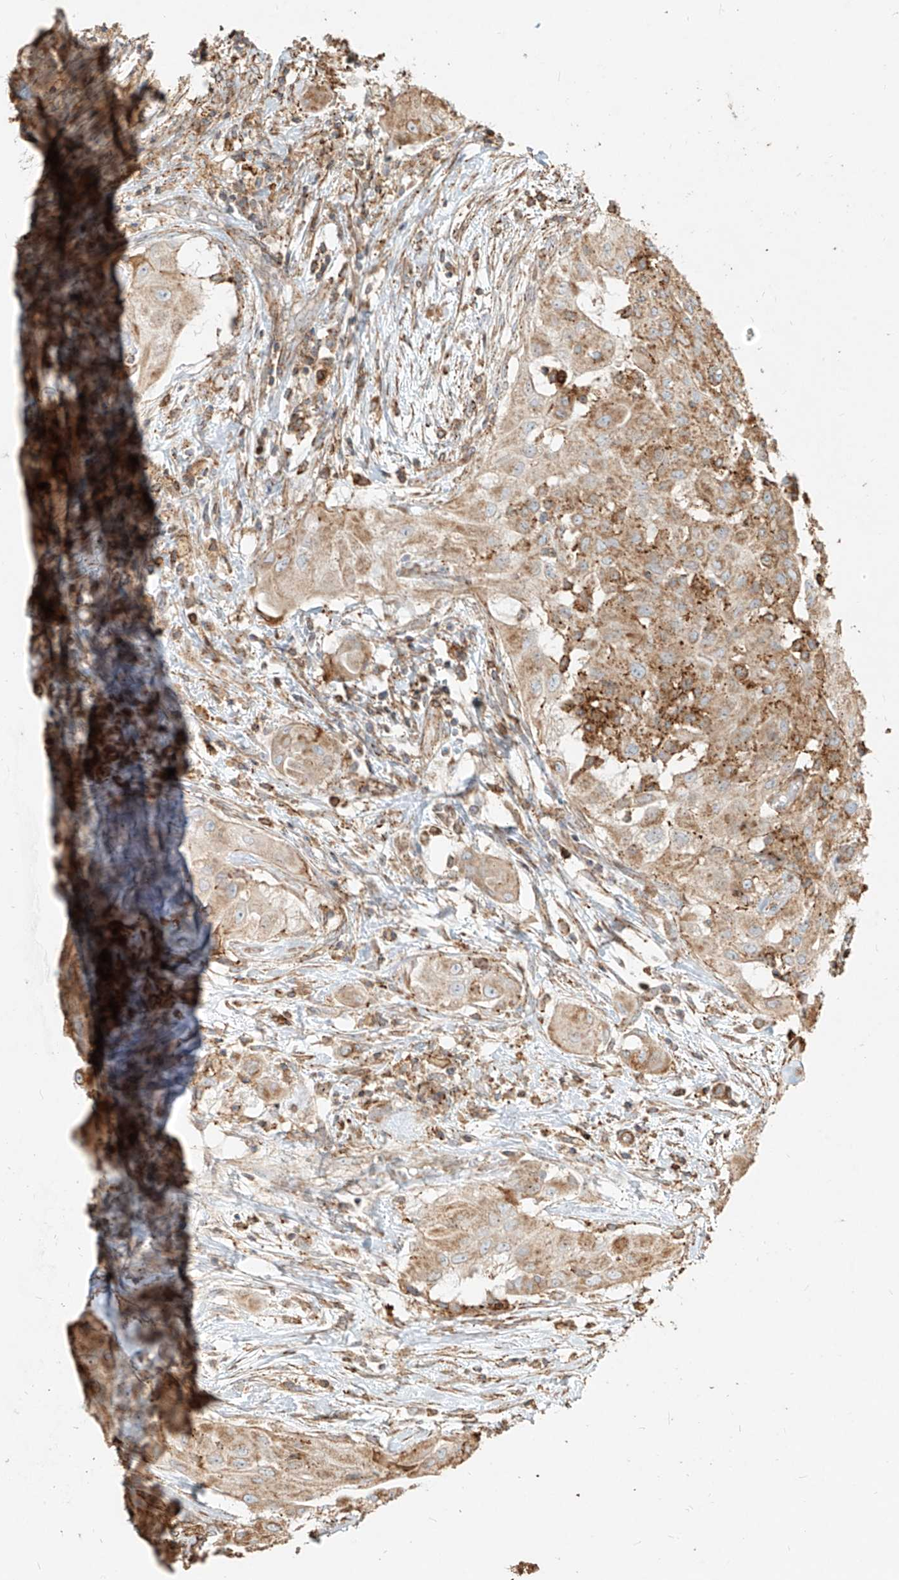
{"staining": {"intensity": "weak", "quantity": ">75%", "location": "cytoplasmic/membranous"}, "tissue": "thyroid cancer", "cell_type": "Tumor cells", "image_type": "cancer", "snomed": [{"axis": "morphology", "description": "Papillary adenocarcinoma, NOS"}, {"axis": "topography", "description": "Thyroid gland"}], "caption": "This is an image of immunohistochemistry staining of thyroid cancer (papillary adenocarcinoma), which shows weak positivity in the cytoplasmic/membranous of tumor cells.", "gene": "MTX2", "patient": {"sex": "female", "age": 59}}